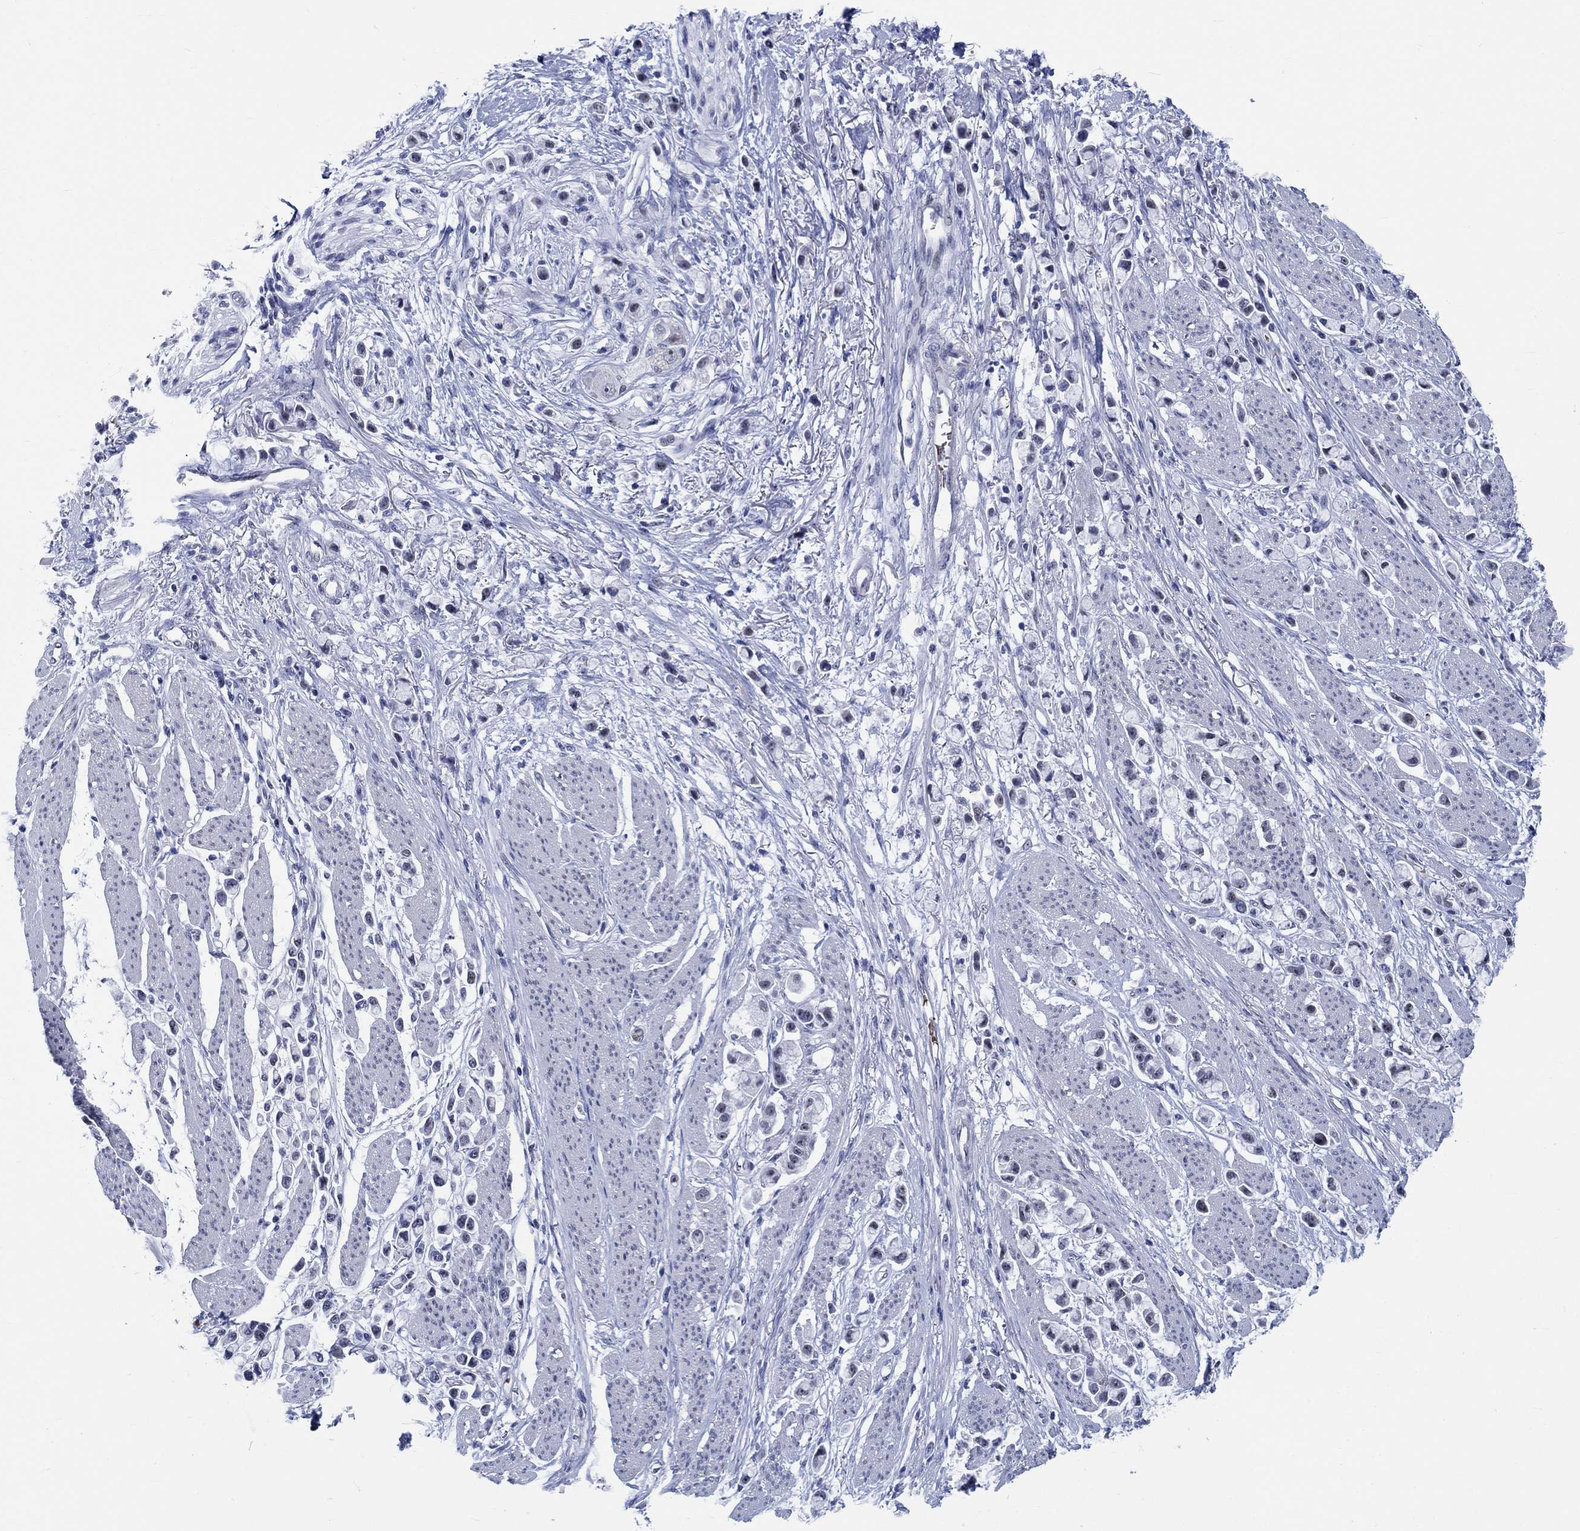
{"staining": {"intensity": "strong", "quantity": "<25%", "location": "nuclear"}, "tissue": "stomach cancer", "cell_type": "Tumor cells", "image_type": "cancer", "snomed": [{"axis": "morphology", "description": "Adenocarcinoma, NOS"}, {"axis": "topography", "description": "Stomach"}], "caption": "Brown immunohistochemical staining in stomach cancer displays strong nuclear staining in approximately <25% of tumor cells. The protein is shown in brown color, while the nuclei are stained blue.", "gene": "ZNF446", "patient": {"sex": "female", "age": 81}}